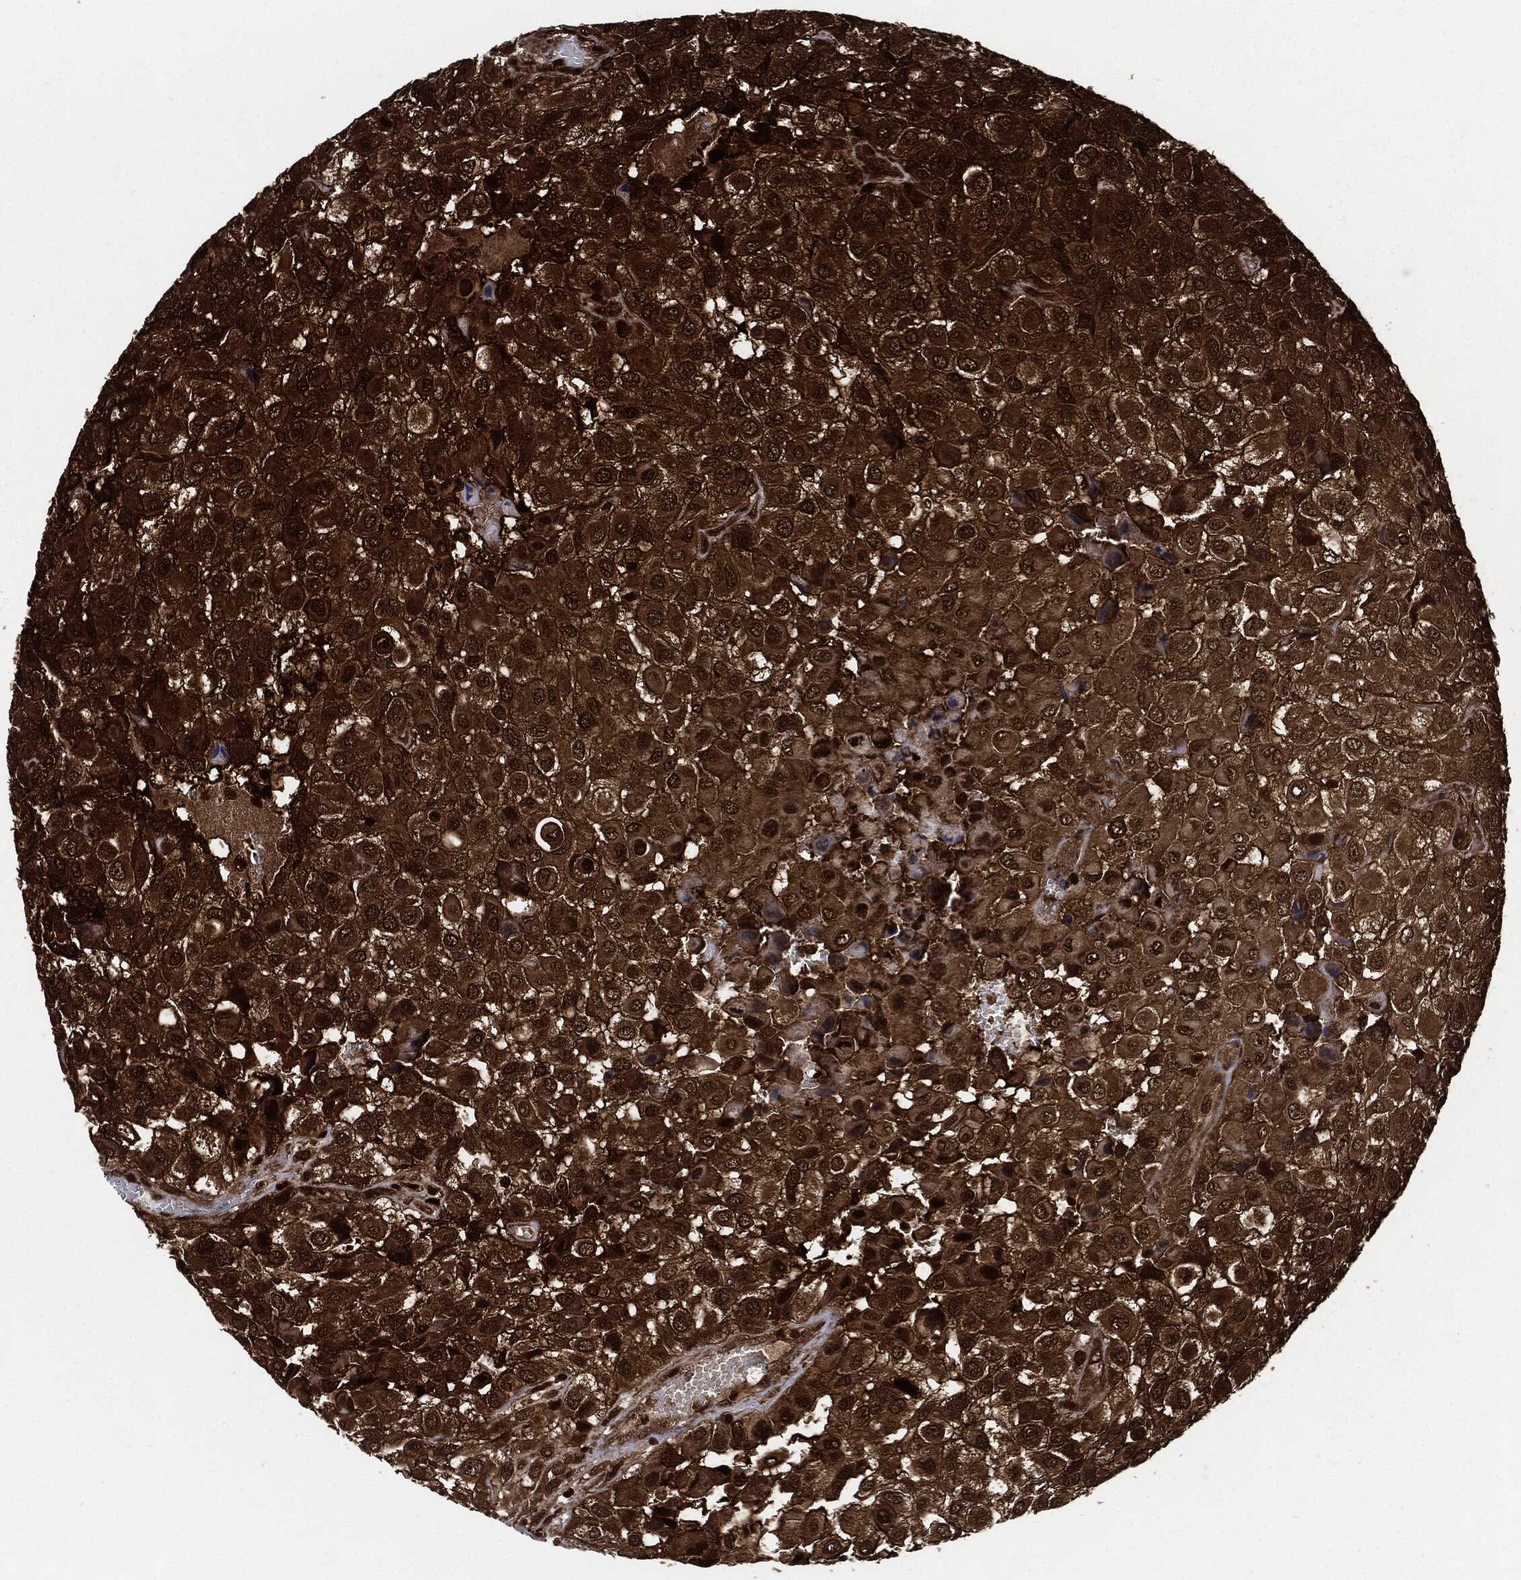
{"staining": {"intensity": "strong", "quantity": ">75%", "location": "cytoplasmic/membranous"}, "tissue": "urothelial cancer", "cell_type": "Tumor cells", "image_type": "cancer", "snomed": [{"axis": "morphology", "description": "Urothelial carcinoma, High grade"}, {"axis": "topography", "description": "Urinary bladder"}], "caption": "Tumor cells exhibit high levels of strong cytoplasmic/membranous expression in approximately >75% of cells in human high-grade urothelial carcinoma. The staining is performed using DAB brown chromogen to label protein expression. The nuclei are counter-stained blue using hematoxylin.", "gene": "YWHAB", "patient": {"sex": "male", "age": 56}}